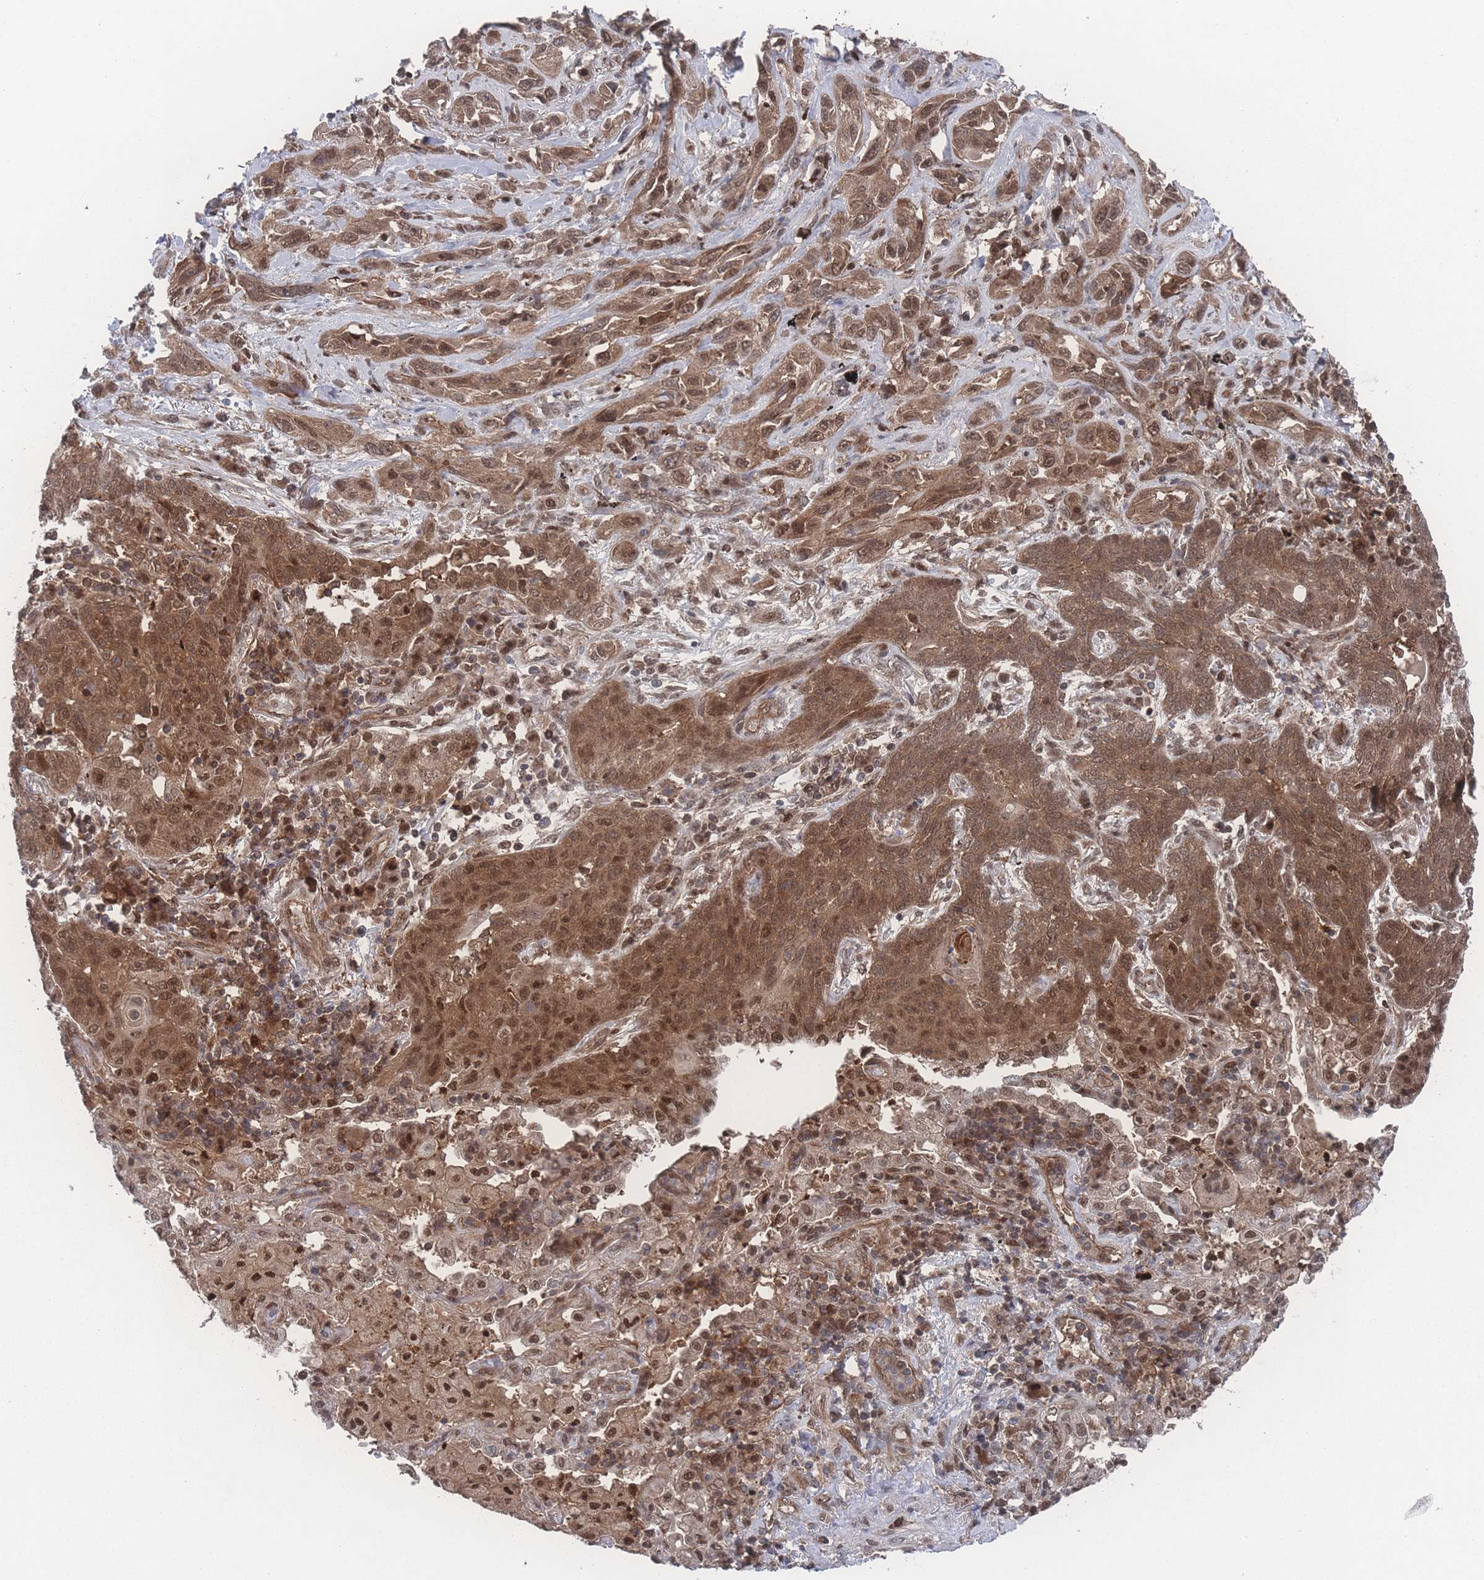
{"staining": {"intensity": "moderate", "quantity": ">75%", "location": "cytoplasmic/membranous,nuclear"}, "tissue": "lung cancer", "cell_type": "Tumor cells", "image_type": "cancer", "snomed": [{"axis": "morphology", "description": "Squamous cell carcinoma, NOS"}, {"axis": "topography", "description": "Lung"}], "caption": "Squamous cell carcinoma (lung) was stained to show a protein in brown. There is medium levels of moderate cytoplasmic/membranous and nuclear positivity in about >75% of tumor cells.", "gene": "PSMA1", "patient": {"sex": "female", "age": 70}}